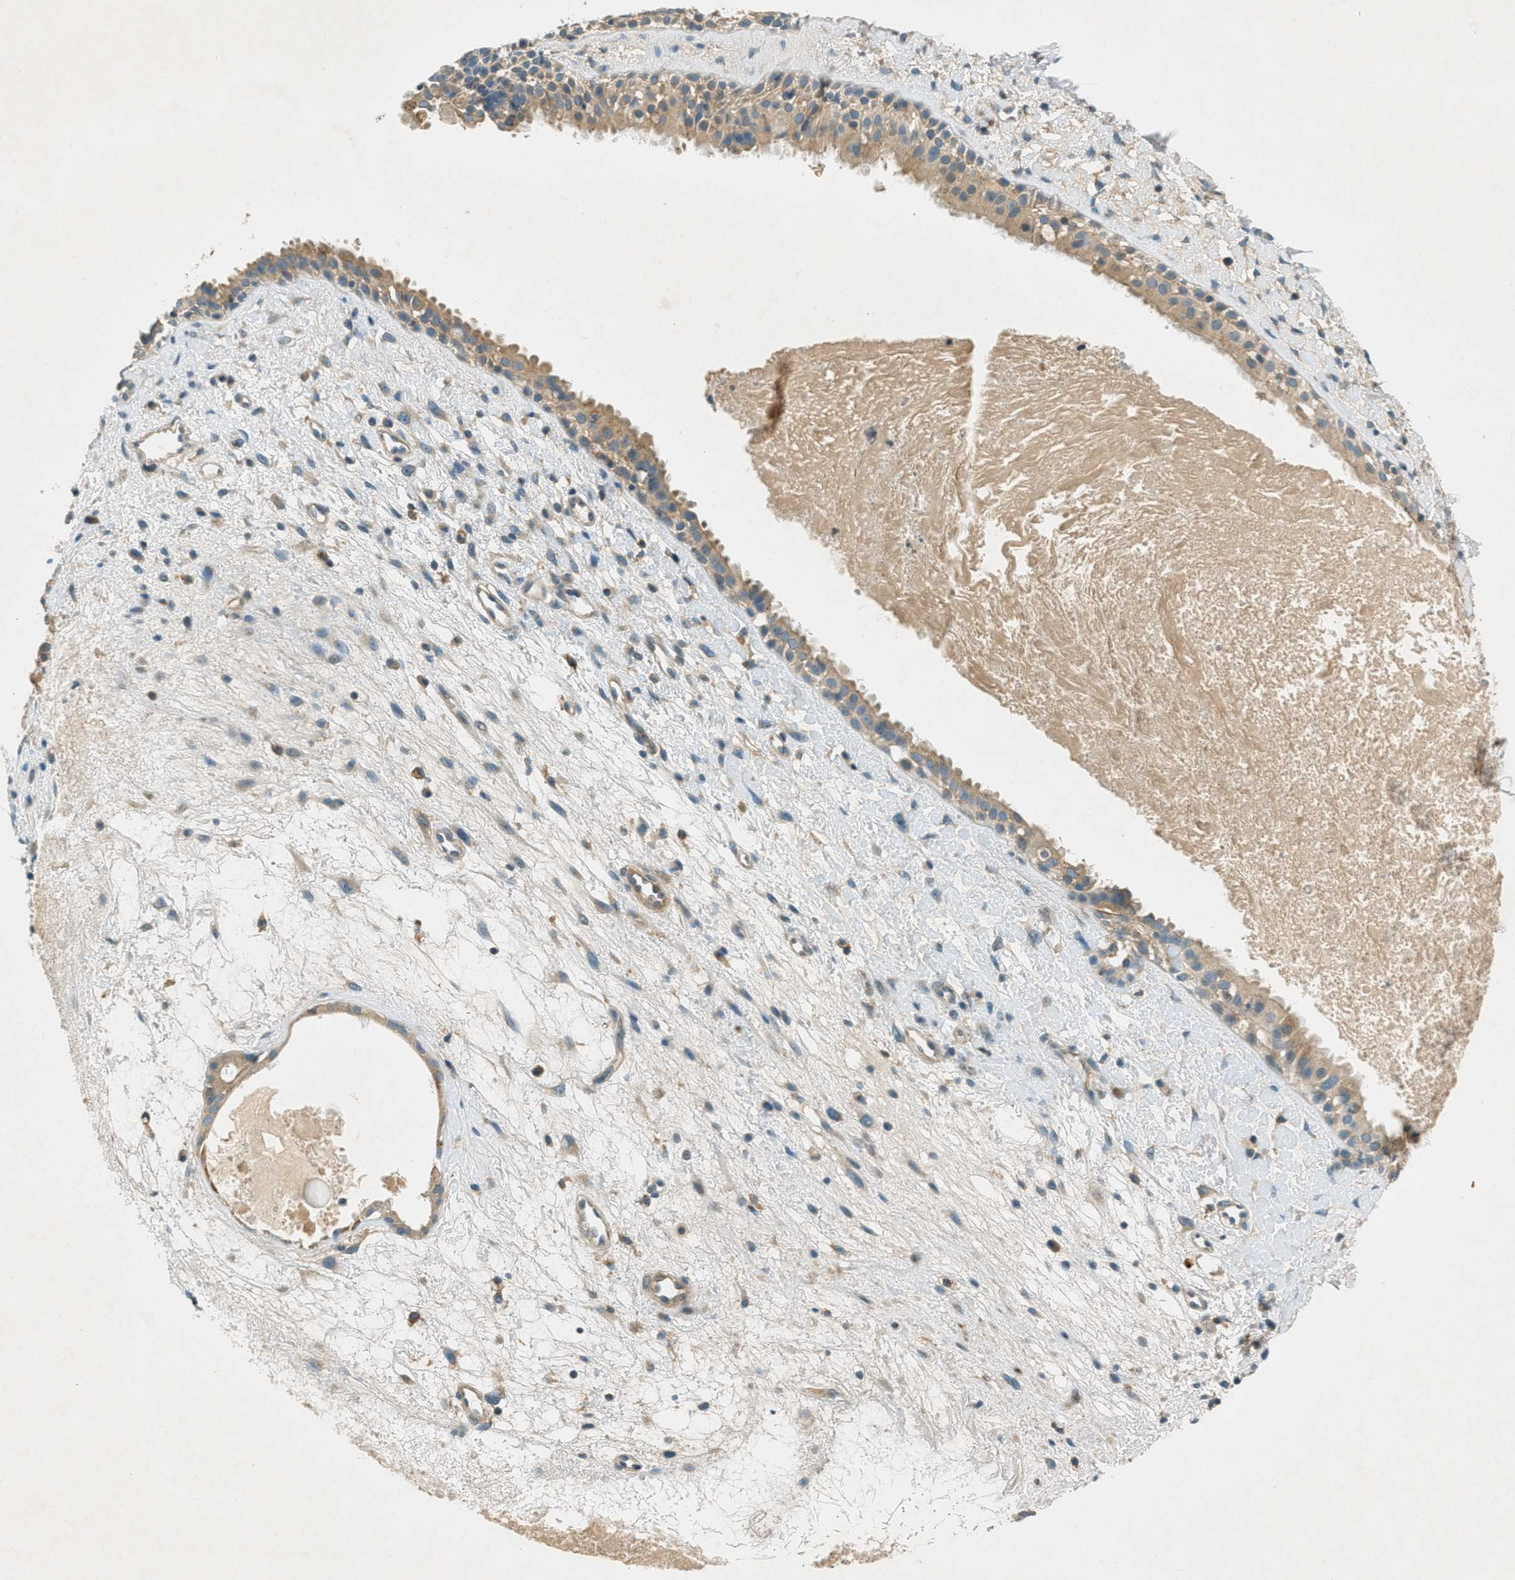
{"staining": {"intensity": "strong", "quantity": ">75%", "location": "cytoplasmic/membranous"}, "tissue": "nasopharynx", "cell_type": "Respiratory epithelial cells", "image_type": "normal", "snomed": [{"axis": "morphology", "description": "Normal tissue, NOS"}, {"axis": "topography", "description": "Nasopharynx"}], "caption": "Normal nasopharynx reveals strong cytoplasmic/membranous expression in about >75% of respiratory epithelial cells (DAB (3,3'-diaminobenzidine) IHC with brightfield microscopy, high magnification)..", "gene": "NUDT4B", "patient": {"sex": "male", "age": 22}}